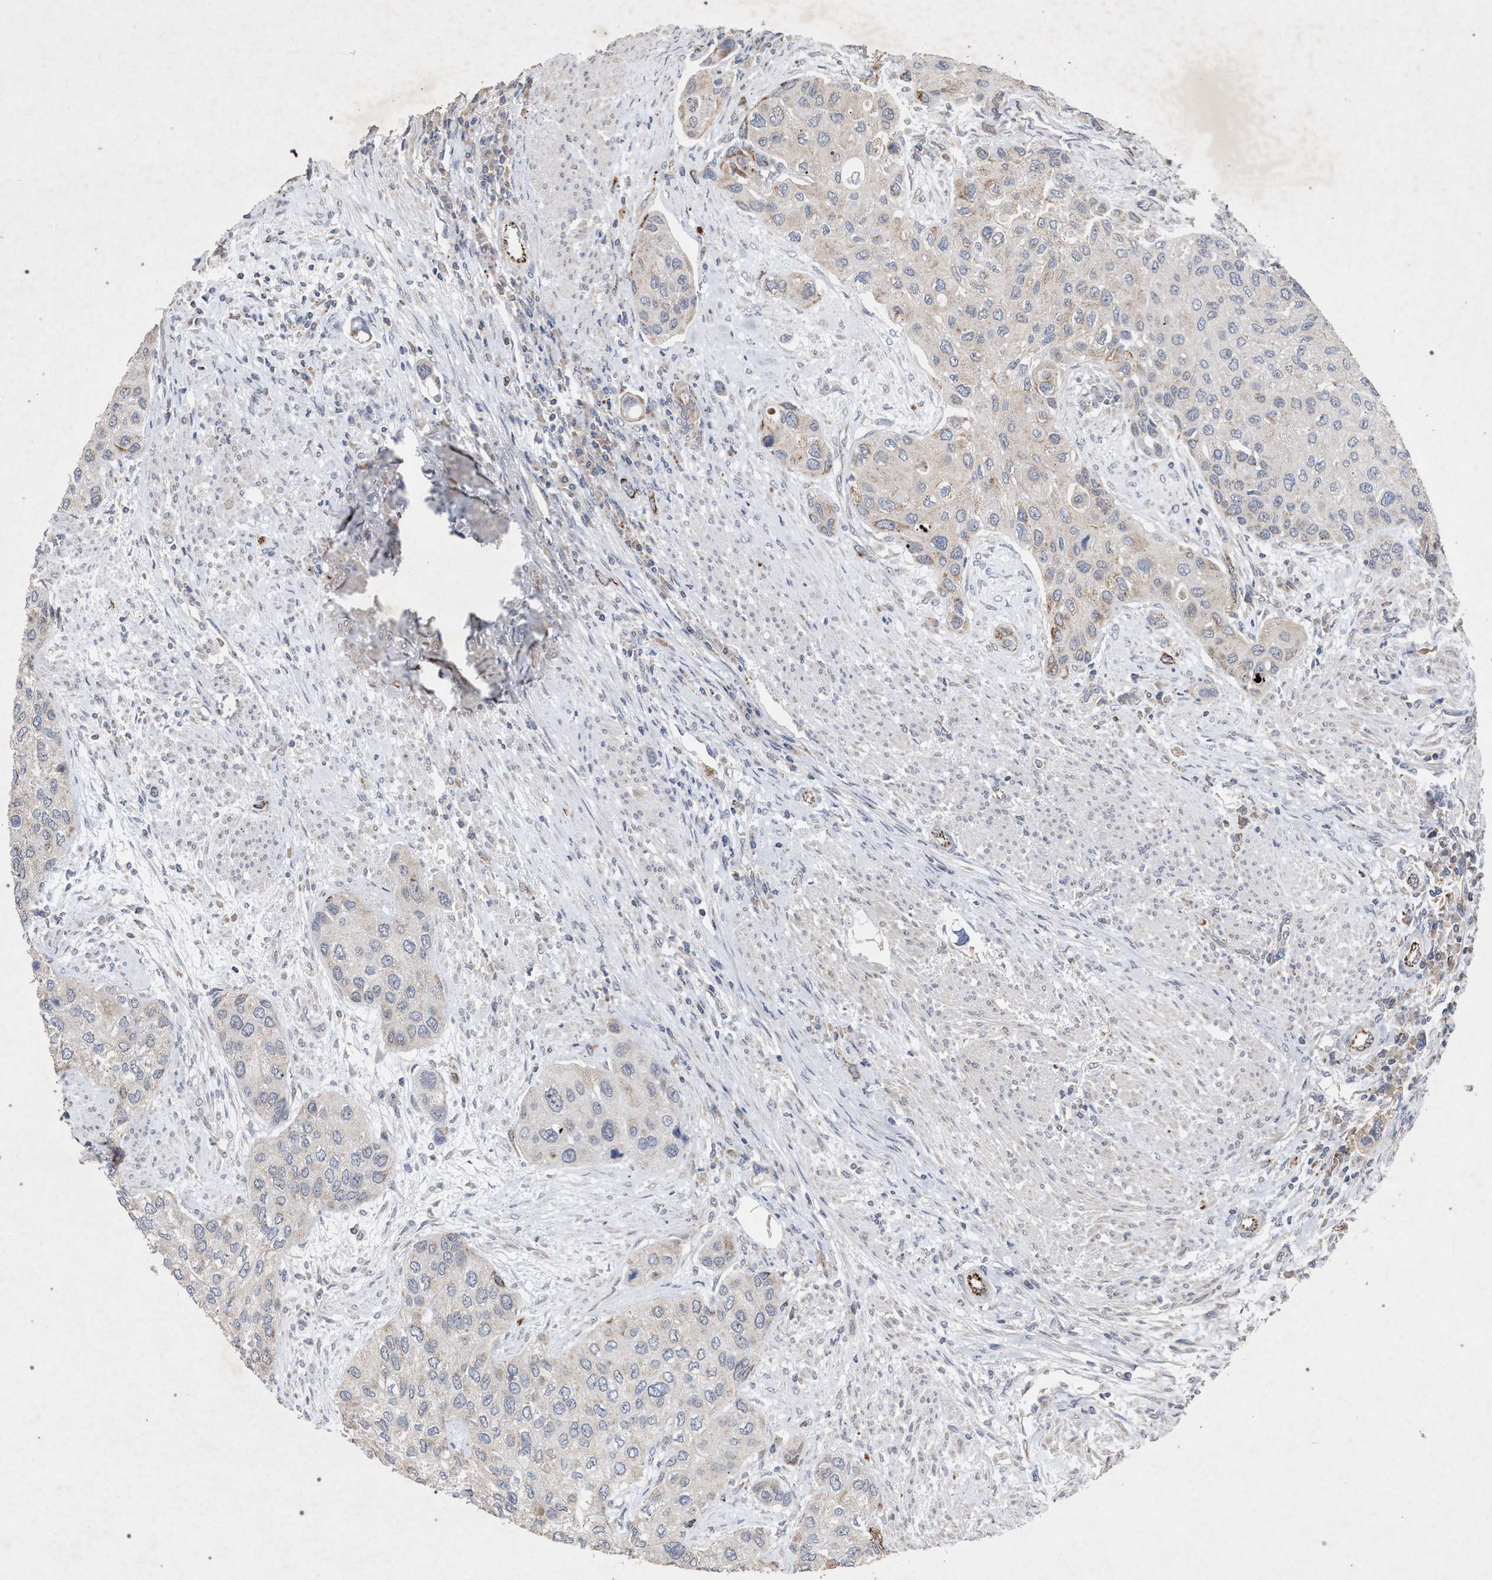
{"staining": {"intensity": "negative", "quantity": "none", "location": "none"}, "tissue": "urothelial cancer", "cell_type": "Tumor cells", "image_type": "cancer", "snomed": [{"axis": "morphology", "description": "Urothelial carcinoma, High grade"}, {"axis": "topography", "description": "Urinary bladder"}], "caption": "High power microscopy photomicrograph of an immunohistochemistry (IHC) photomicrograph of urothelial cancer, revealing no significant positivity in tumor cells.", "gene": "PKD2L1", "patient": {"sex": "female", "age": 56}}